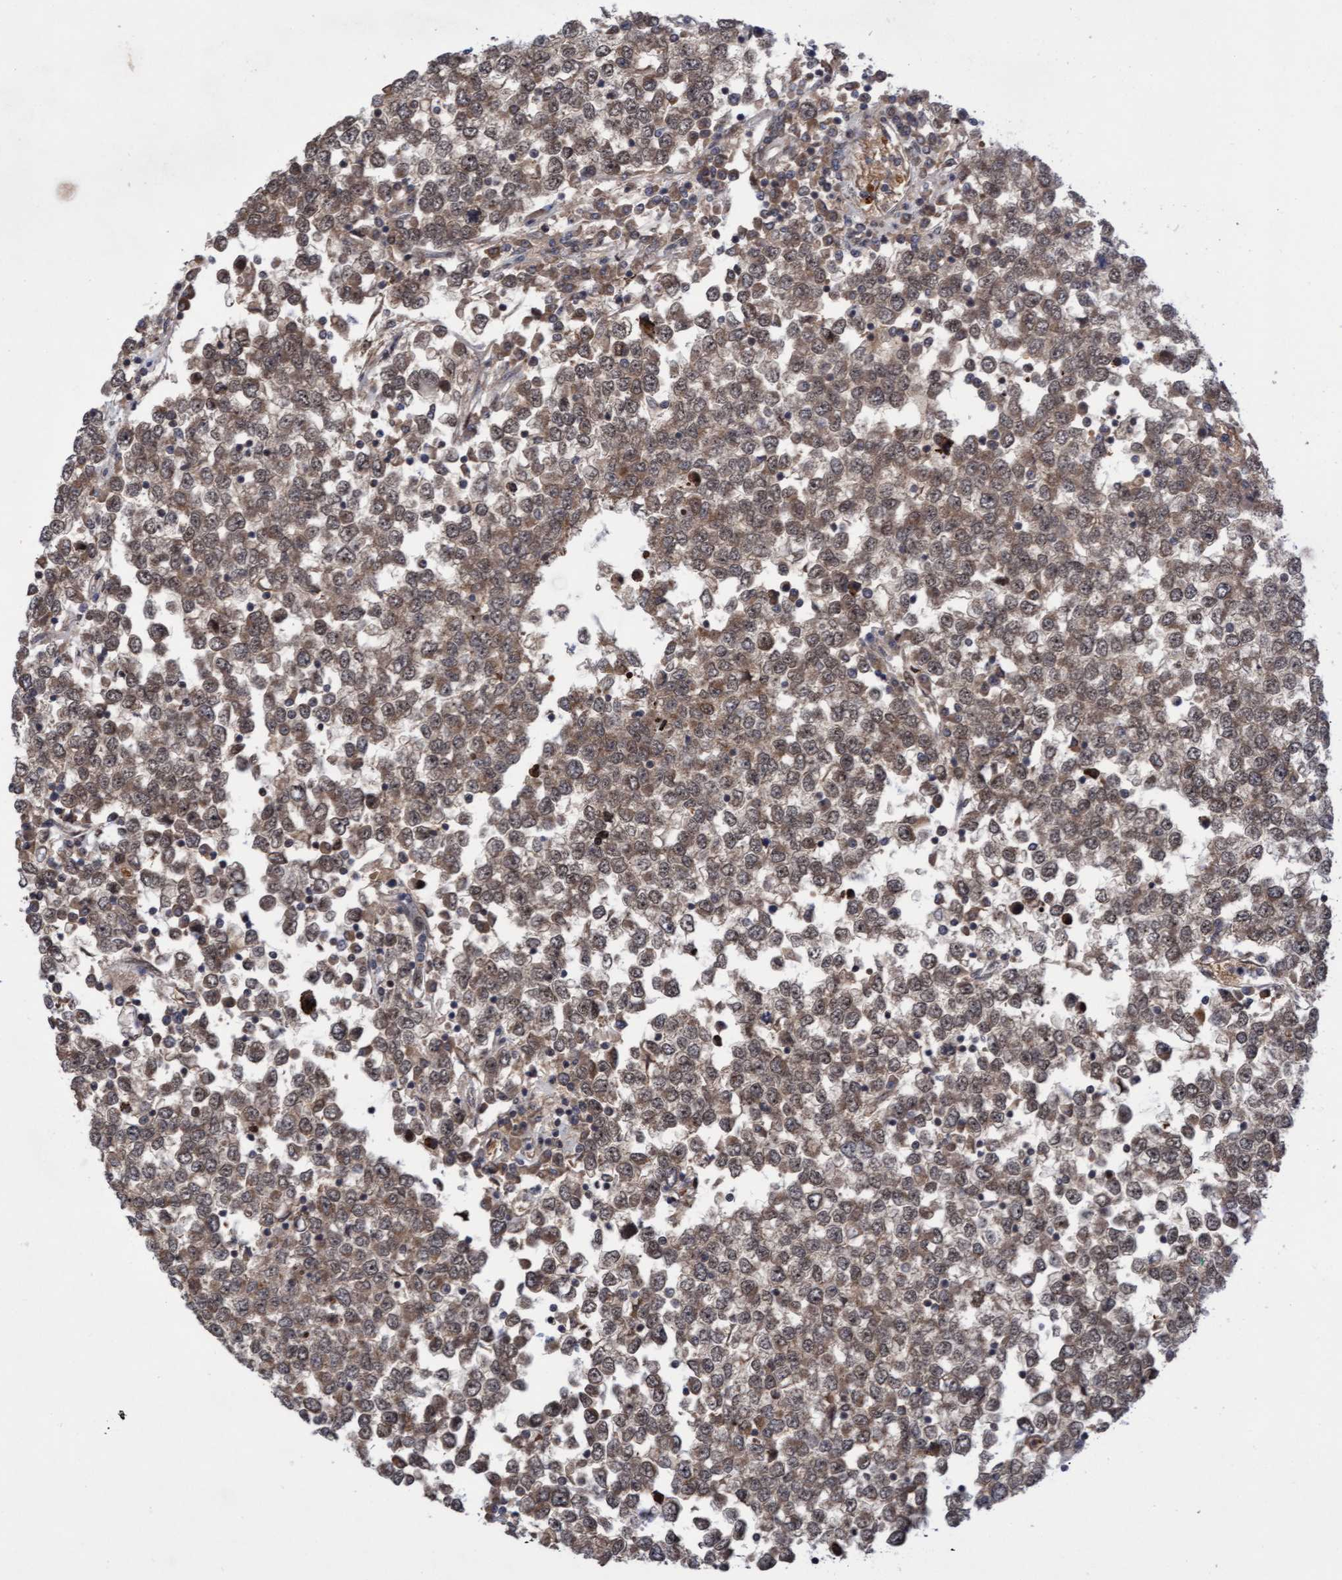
{"staining": {"intensity": "weak", "quantity": ">75%", "location": "cytoplasmic/membranous,nuclear"}, "tissue": "testis cancer", "cell_type": "Tumor cells", "image_type": "cancer", "snomed": [{"axis": "morphology", "description": "Seminoma, NOS"}, {"axis": "topography", "description": "Testis"}], "caption": "The image shows immunohistochemical staining of testis seminoma. There is weak cytoplasmic/membranous and nuclear expression is present in approximately >75% of tumor cells. The staining is performed using DAB brown chromogen to label protein expression. The nuclei are counter-stained blue using hematoxylin.", "gene": "TANC2", "patient": {"sex": "male", "age": 65}}